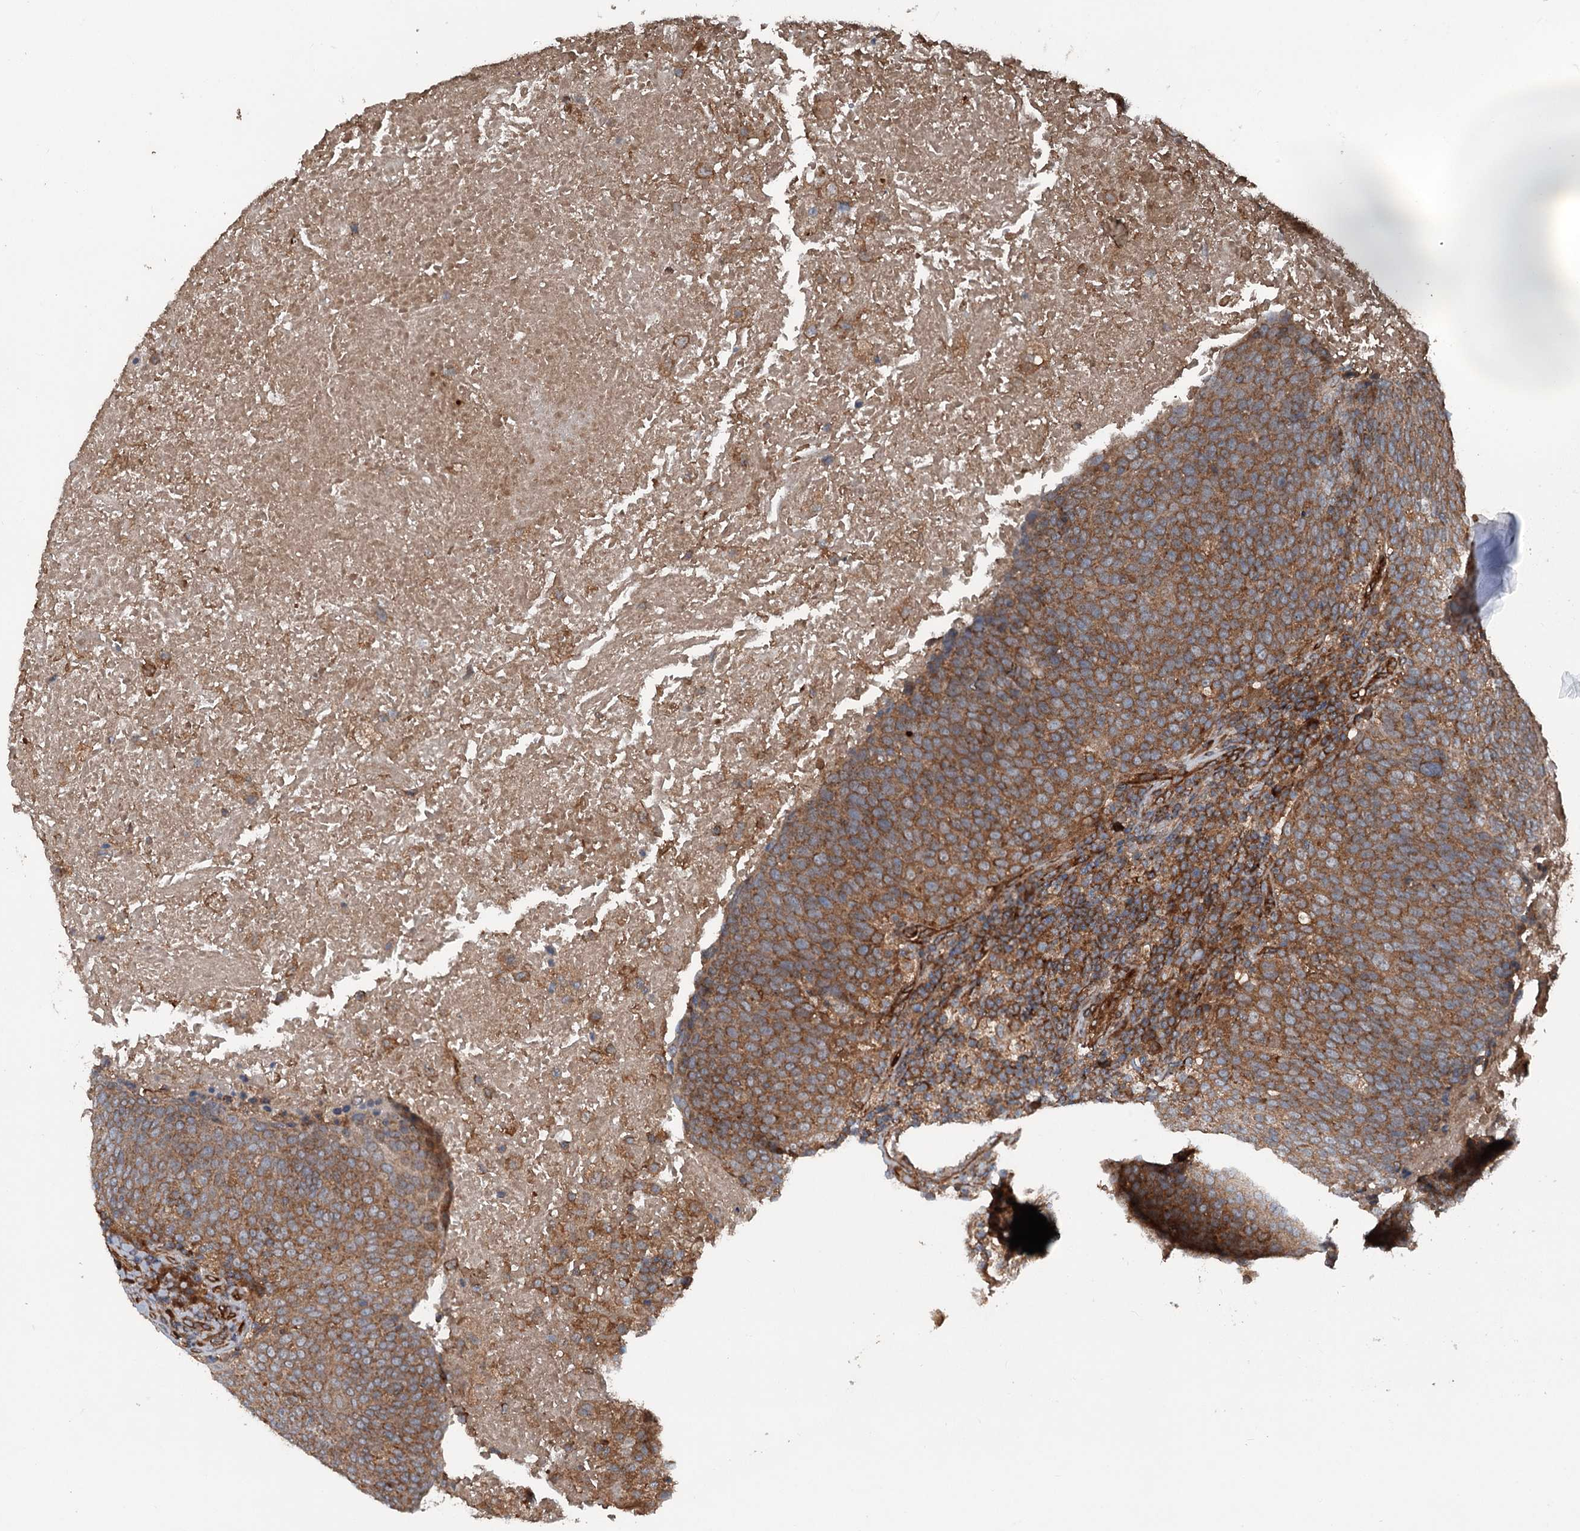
{"staining": {"intensity": "moderate", "quantity": ">75%", "location": "cytoplasmic/membranous"}, "tissue": "head and neck cancer", "cell_type": "Tumor cells", "image_type": "cancer", "snomed": [{"axis": "morphology", "description": "Squamous cell carcinoma, NOS"}, {"axis": "morphology", "description": "Squamous cell carcinoma, metastatic, NOS"}, {"axis": "topography", "description": "Lymph node"}, {"axis": "topography", "description": "Head-Neck"}], "caption": "DAB immunohistochemical staining of human squamous cell carcinoma (head and neck) displays moderate cytoplasmic/membranous protein positivity in about >75% of tumor cells. (Brightfield microscopy of DAB IHC at high magnification).", "gene": "RNF214", "patient": {"sex": "male", "age": 62}}